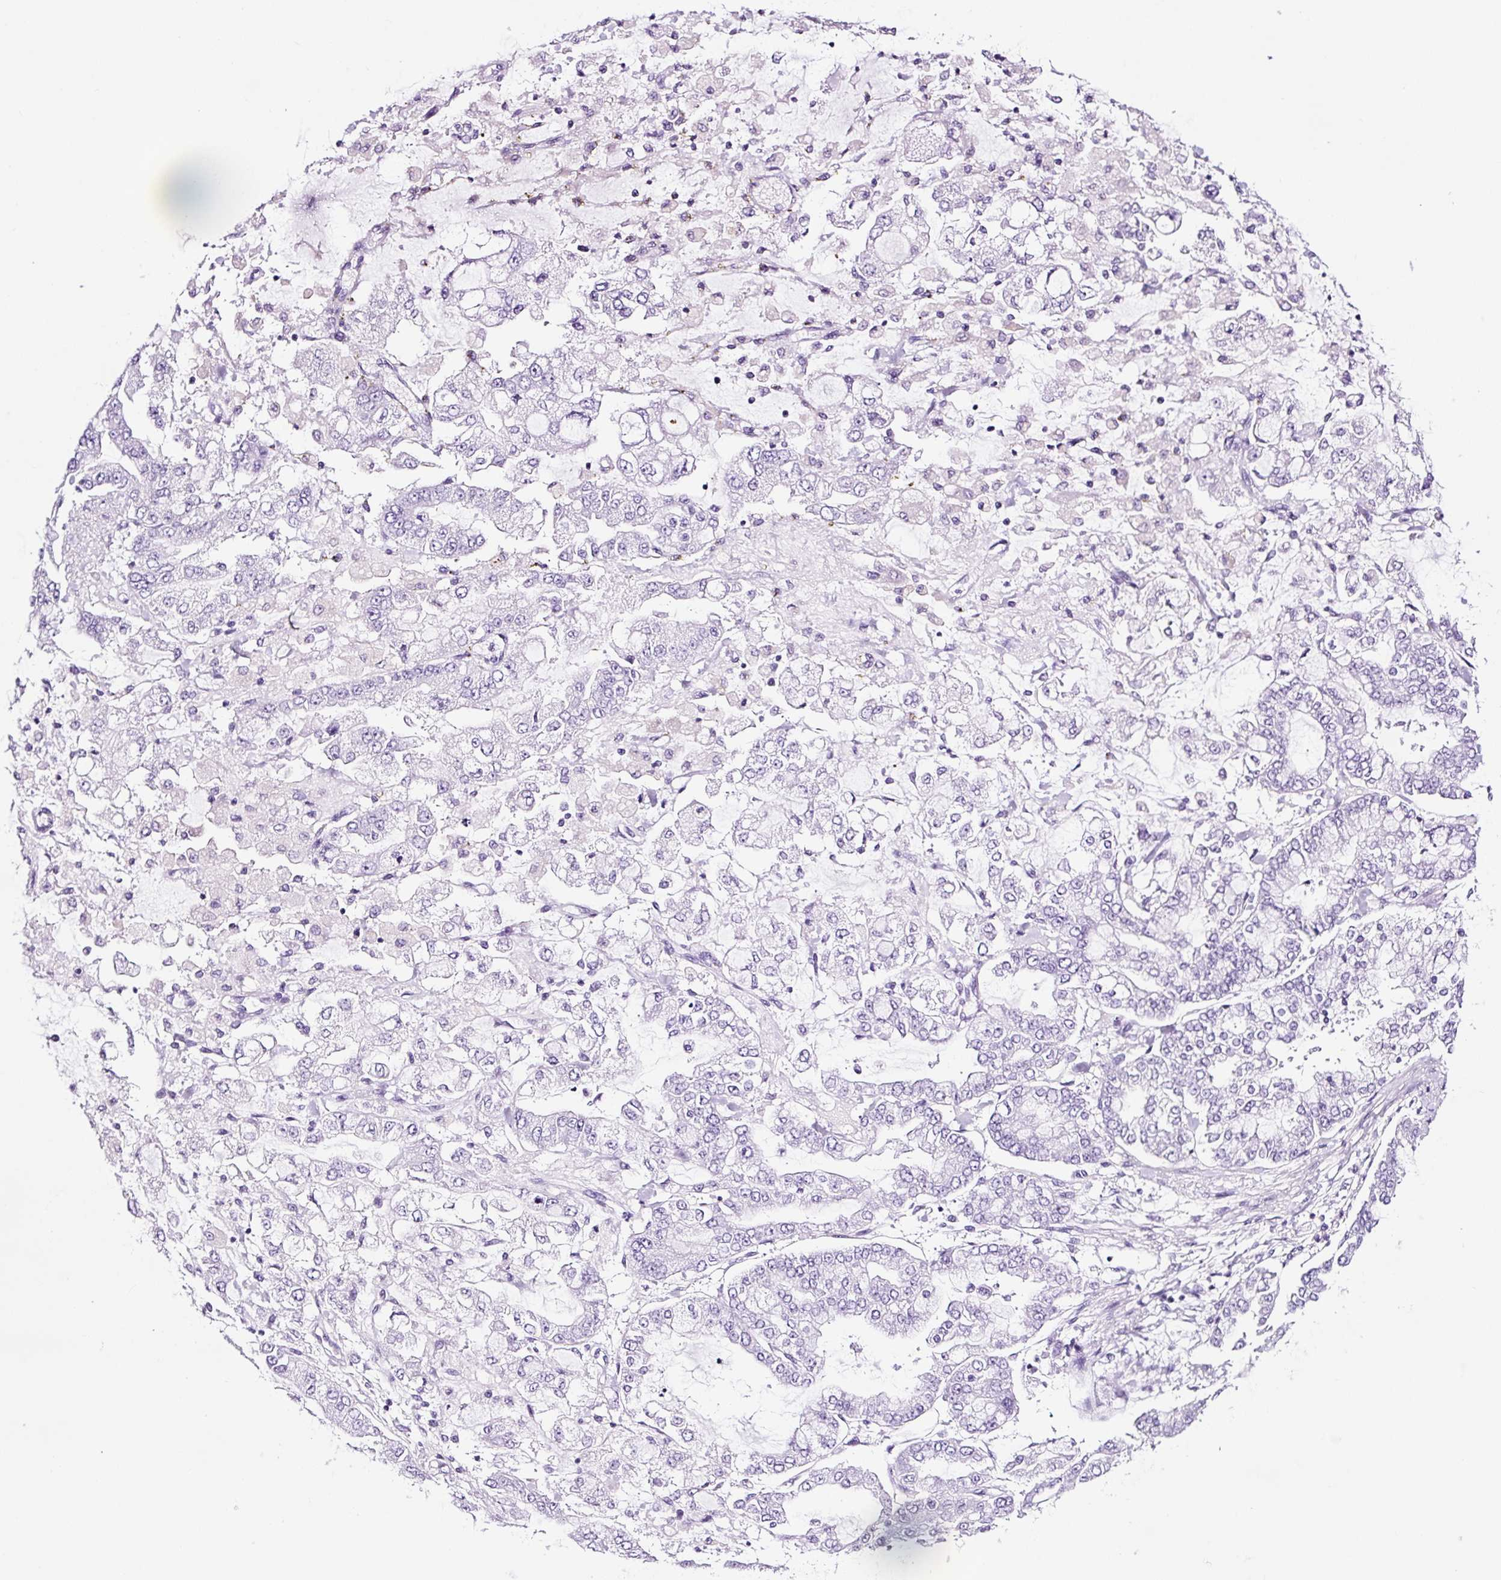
{"staining": {"intensity": "negative", "quantity": "none", "location": "none"}, "tissue": "stomach cancer", "cell_type": "Tumor cells", "image_type": "cancer", "snomed": [{"axis": "morphology", "description": "Normal tissue, NOS"}, {"axis": "morphology", "description": "Adenocarcinoma, NOS"}, {"axis": "topography", "description": "Stomach, upper"}, {"axis": "topography", "description": "Stomach"}], "caption": "Stomach adenocarcinoma was stained to show a protein in brown. There is no significant expression in tumor cells. (Stains: DAB (3,3'-diaminobenzidine) IHC with hematoxylin counter stain, Microscopy: brightfield microscopy at high magnification).", "gene": "FBXL7", "patient": {"sex": "male", "age": 76}}